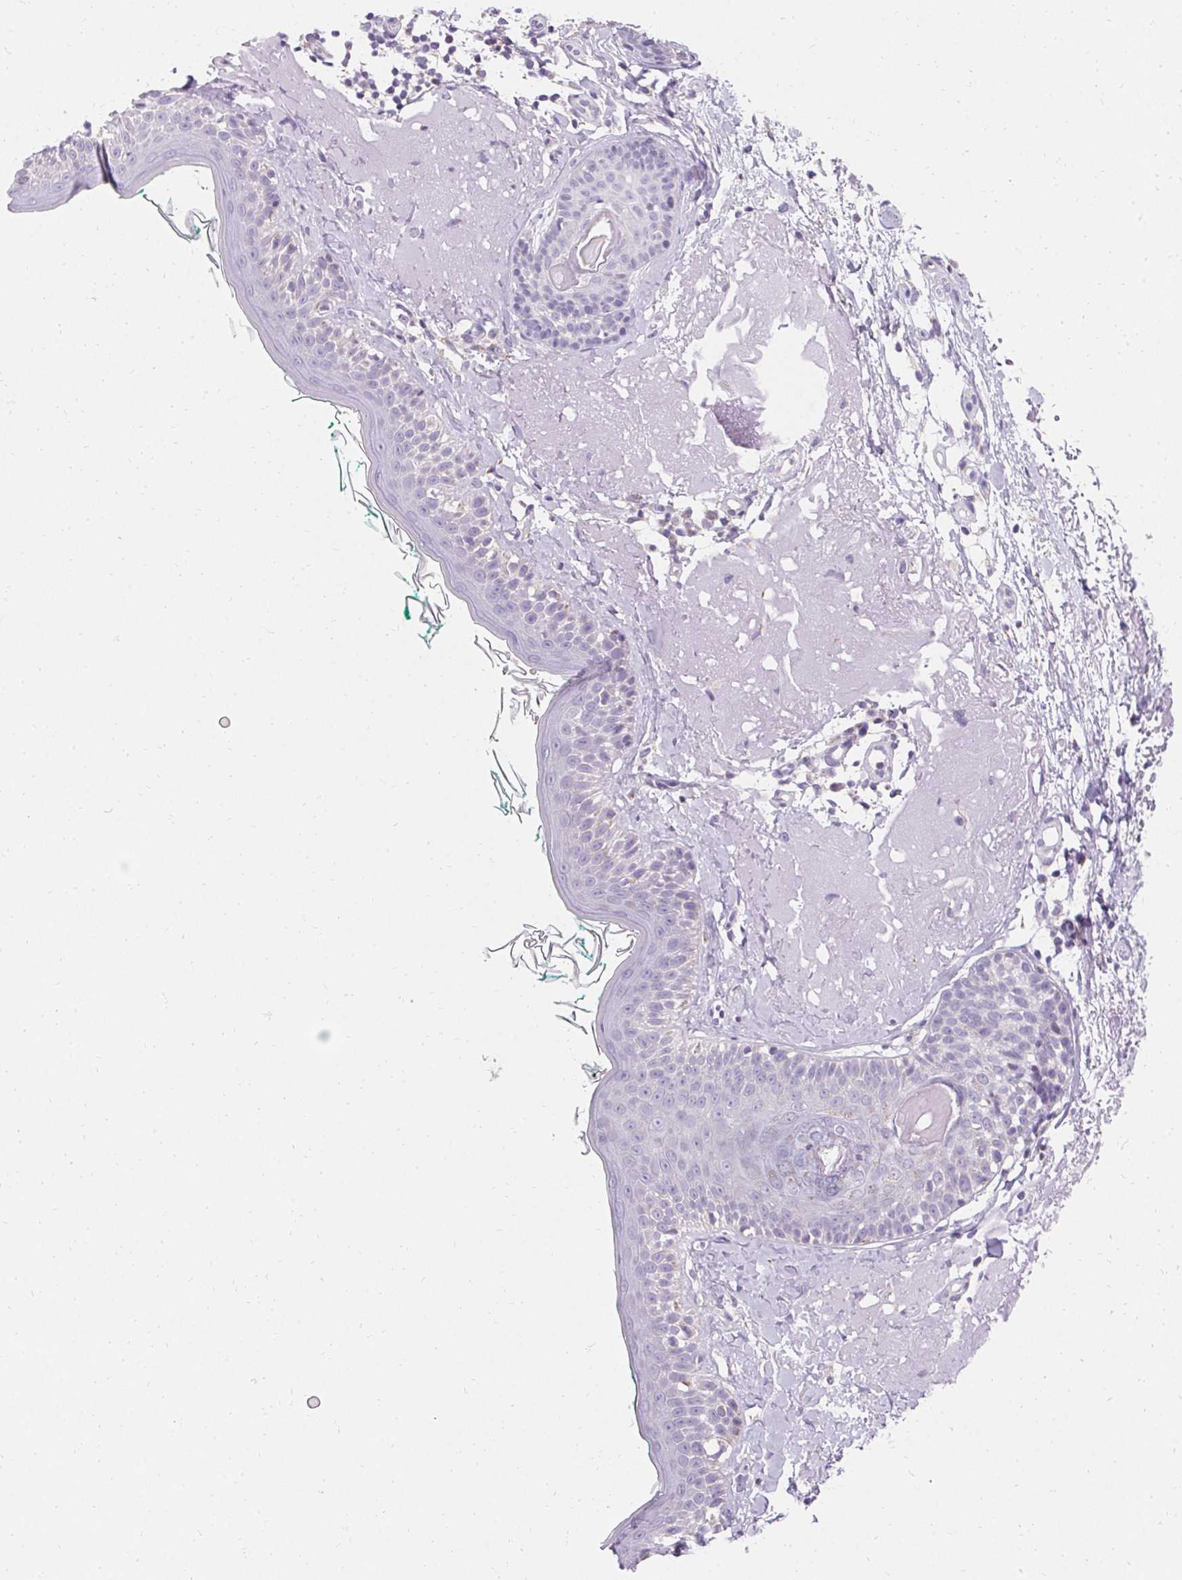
{"staining": {"intensity": "negative", "quantity": "none", "location": "none"}, "tissue": "skin", "cell_type": "Fibroblasts", "image_type": "normal", "snomed": [{"axis": "morphology", "description": "Normal tissue, NOS"}, {"axis": "topography", "description": "Skin"}], "caption": "A high-resolution histopathology image shows IHC staining of normal skin, which reveals no significant positivity in fibroblasts.", "gene": "ASGR2", "patient": {"sex": "male", "age": 73}}